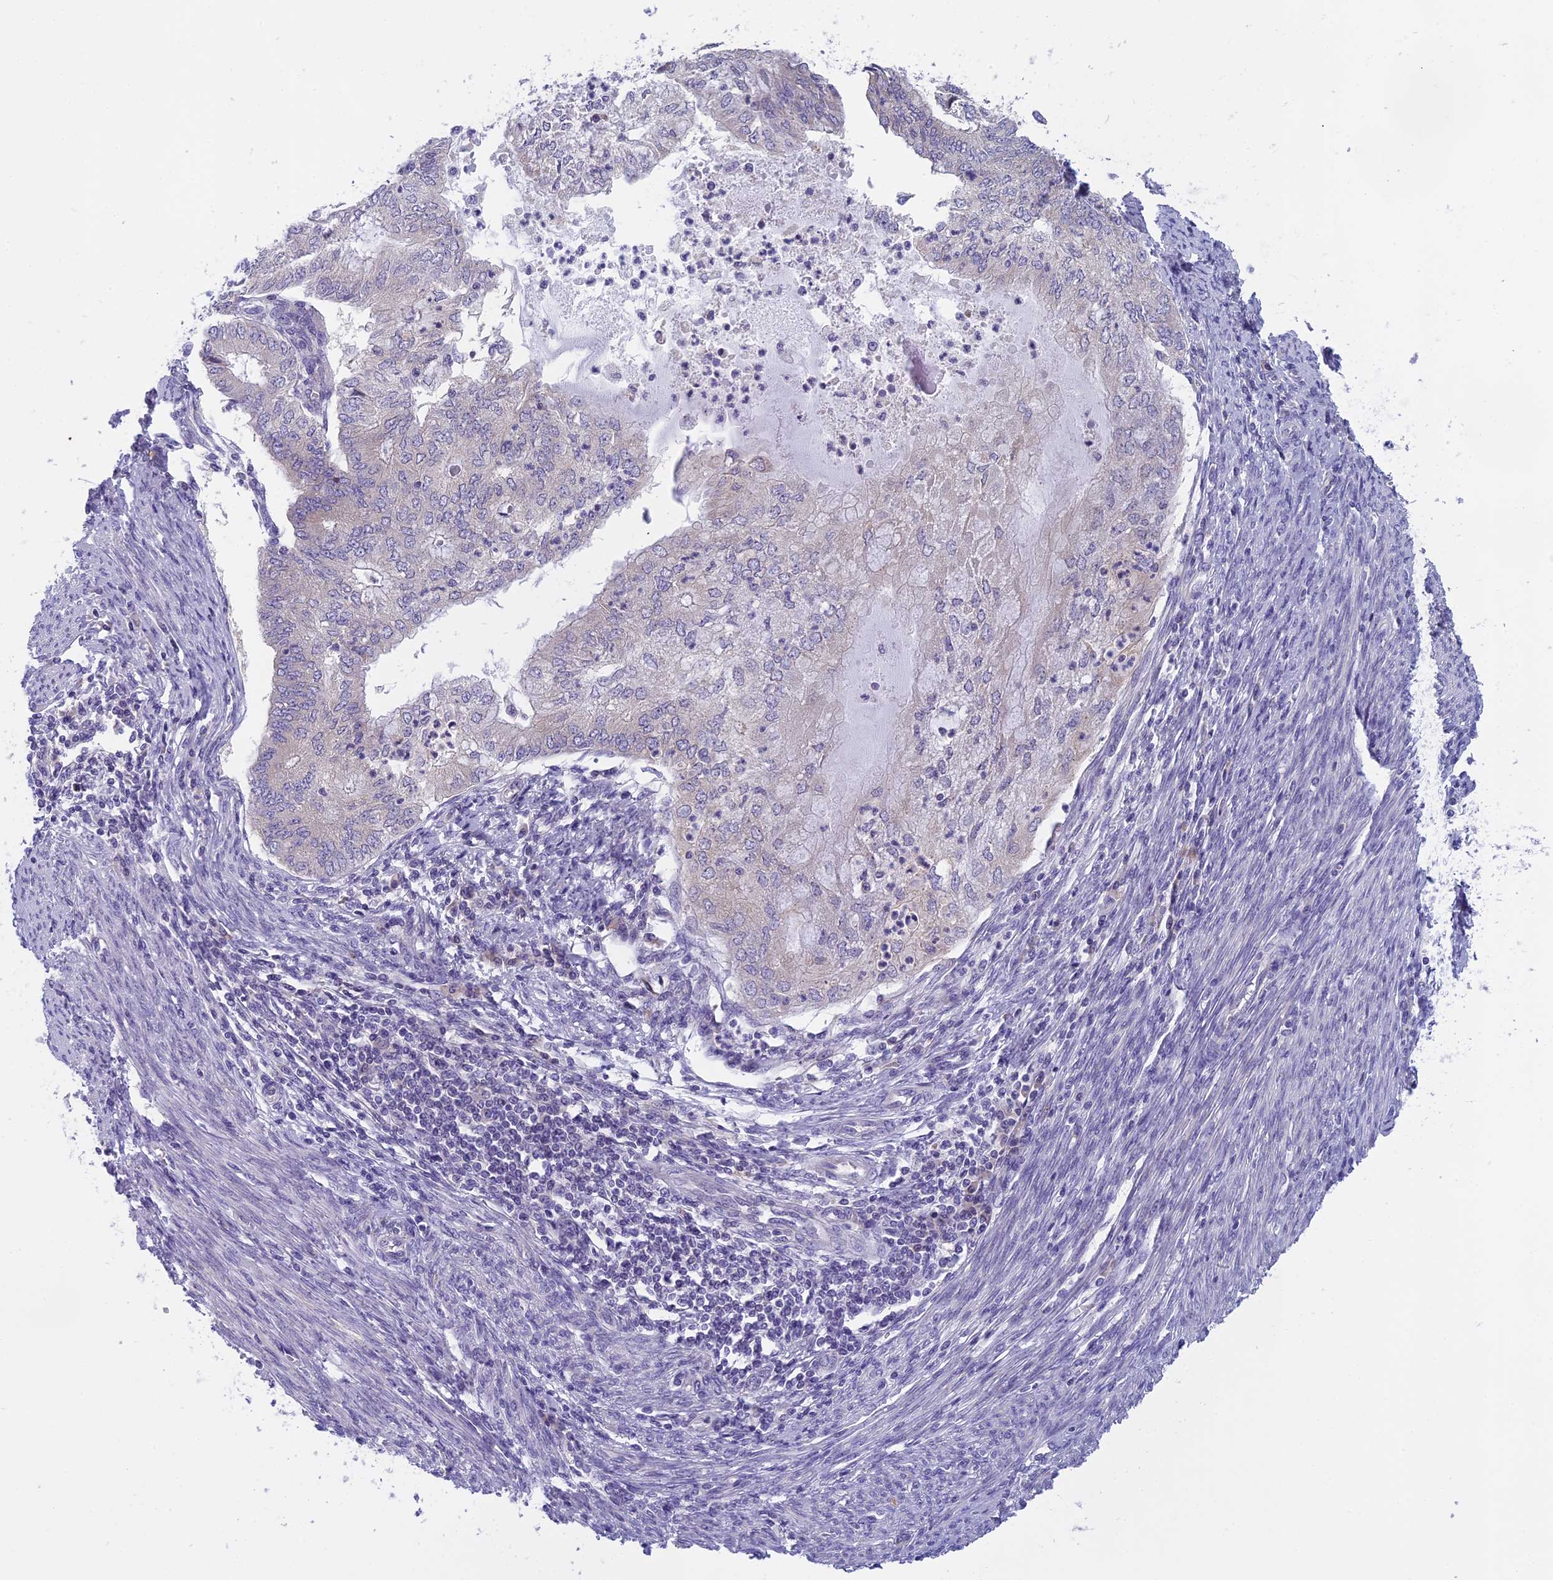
{"staining": {"intensity": "negative", "quantity": "none", "location": "none"}, "tissue": "endometrial cancer", "cell_type": "Tumor cells", "image_type": "cancer", "snomed": [{"axis": "morphology", "description": "Adenocarcinoma, NOS"}, {"axis": "topography", "description": "Endometrium"}], "caption": "The micrograph shows no staining of tumor cells in endometrial adenocarcinoma.", "gene": "ARHGEF37", "patient": {"sex": "female", "age": 68}}